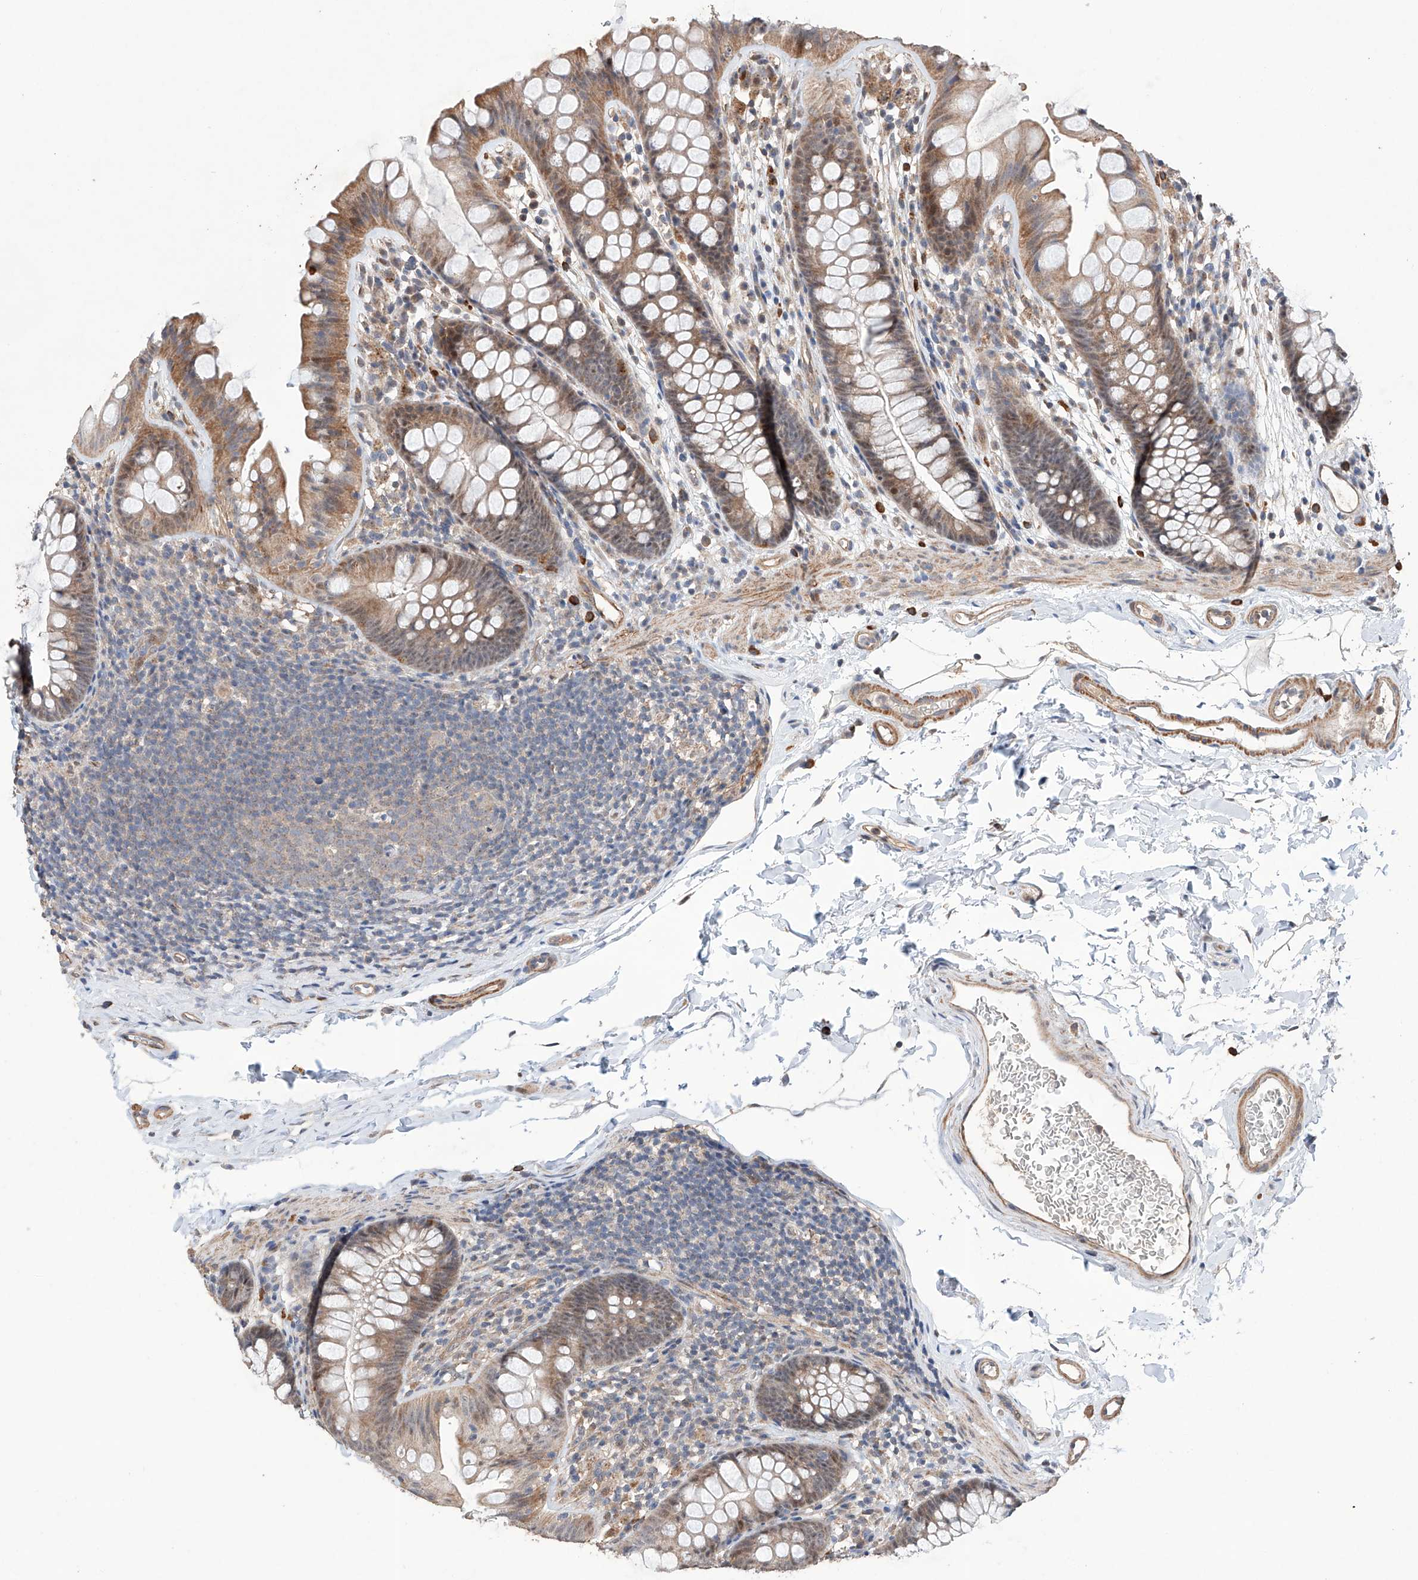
{"staining": {"intensity": "moderate", "quantity": ">75%", "location": "cytoplasmic/membranous"}, "tissue": "colon", "cell_type": "Endothelial cells", "image_type": "normal", "snomed": [{"axis": "morphology", "description": "Normal tissue, NOS"}, {"axis": "topography", "description": "Colon"}], "caption": "Colon stained for a protein (brown) reveals moderate cytoplasmic/membranous positive expression in about >75% of endothelial cells.", "gene": "AFG1L", "patient": {"sex": "female", "age": 62}}